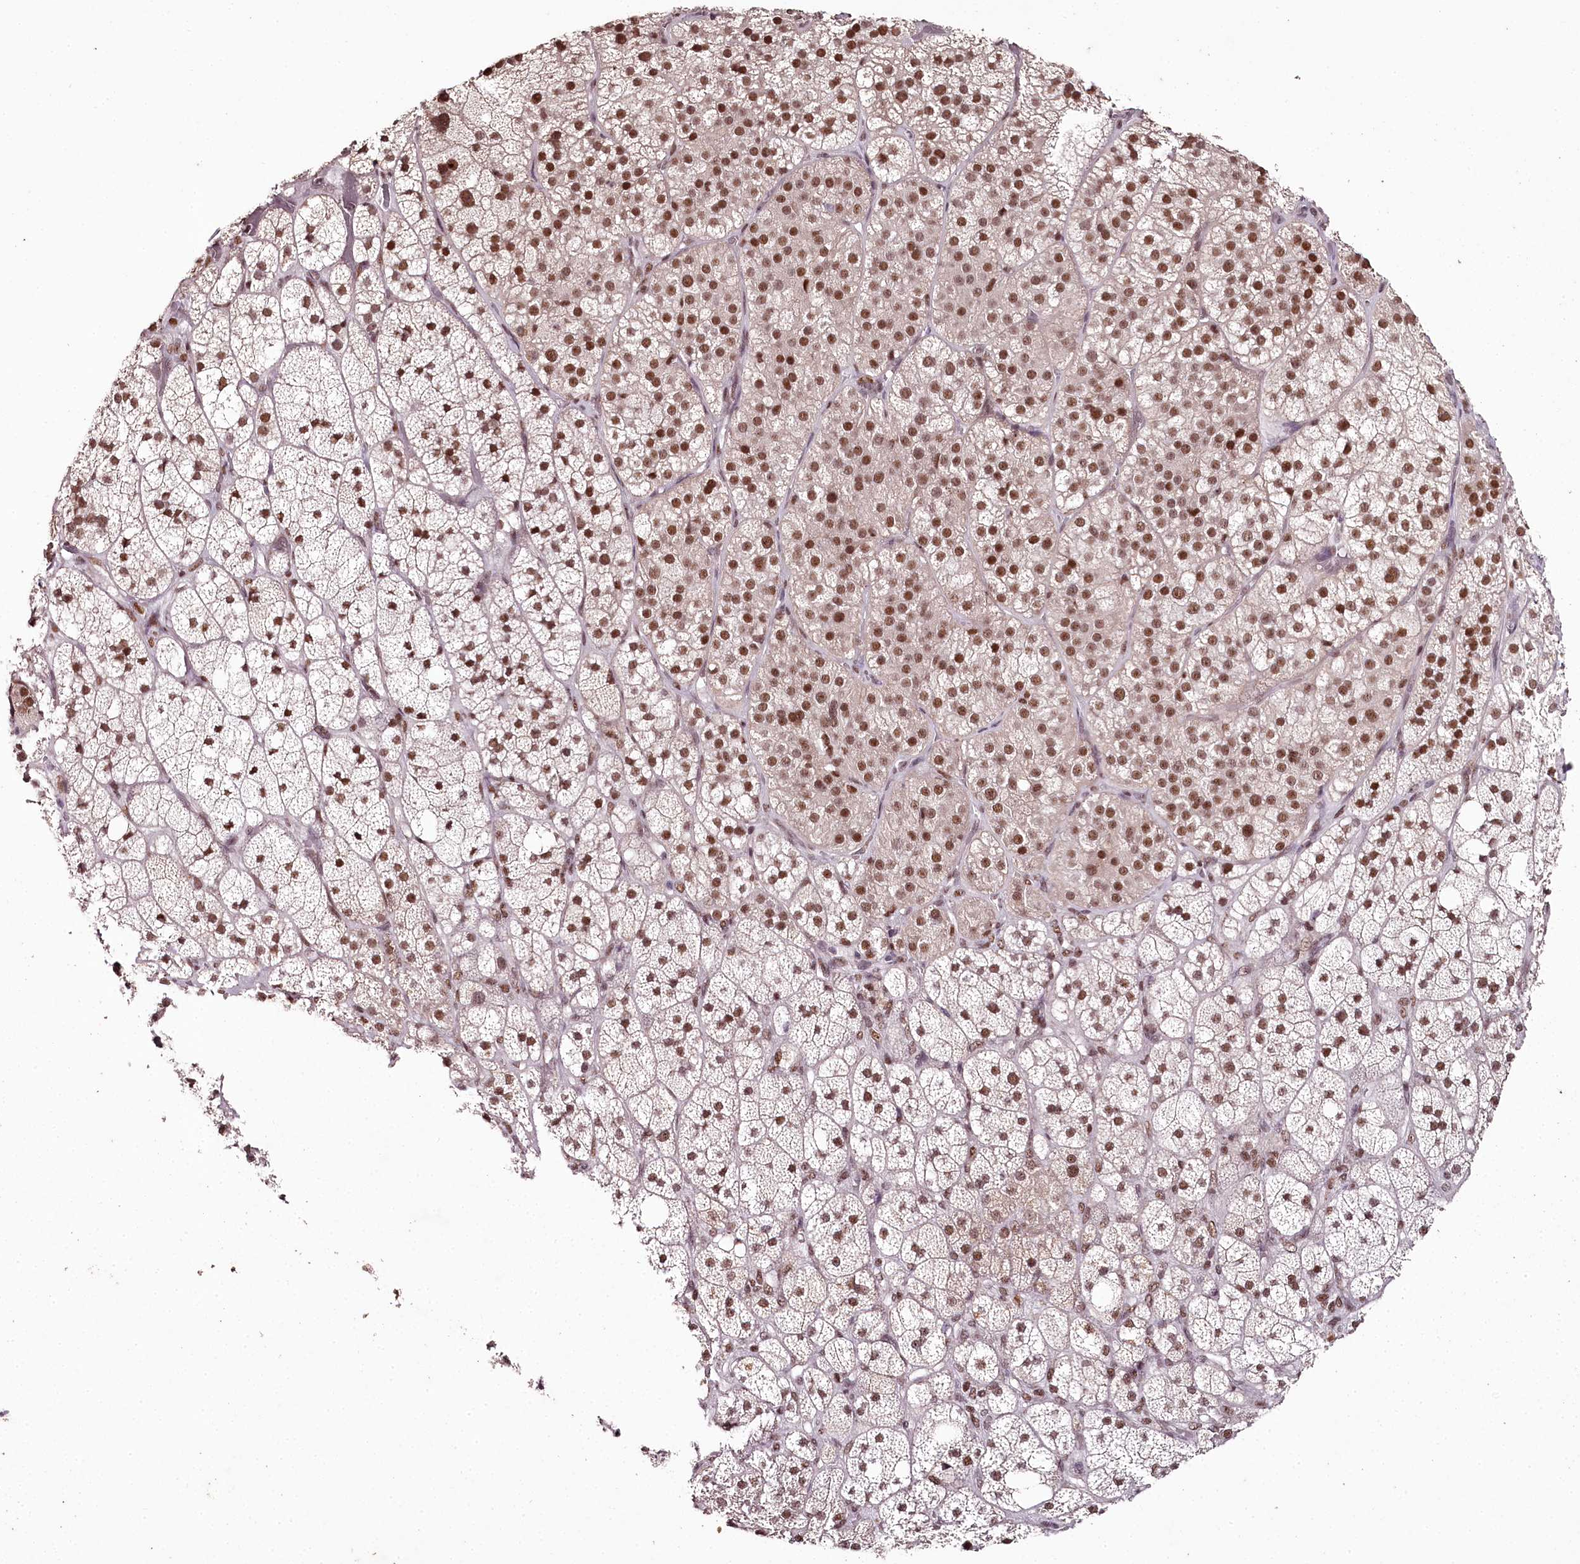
{"staining": {"intensity": "moderate", "quantity": ">75%", "location": "nuclear"}, "tissue": "adrenal gland", "cell_type": "Glandular cells", "image_type": "normal", "snomed": [{"axis": "morphology", "description": "Normal tissue, NOS"}, {"axis": "topography", "description": "Adrenal gland"}], "caption": "Adrenal gland stained for a protein (brown) displays moderate nuclear positive staining in approximately >75% of glandular cells.", "gene": "PSPC1", "patient": {"sex": "male", "age": 61}}